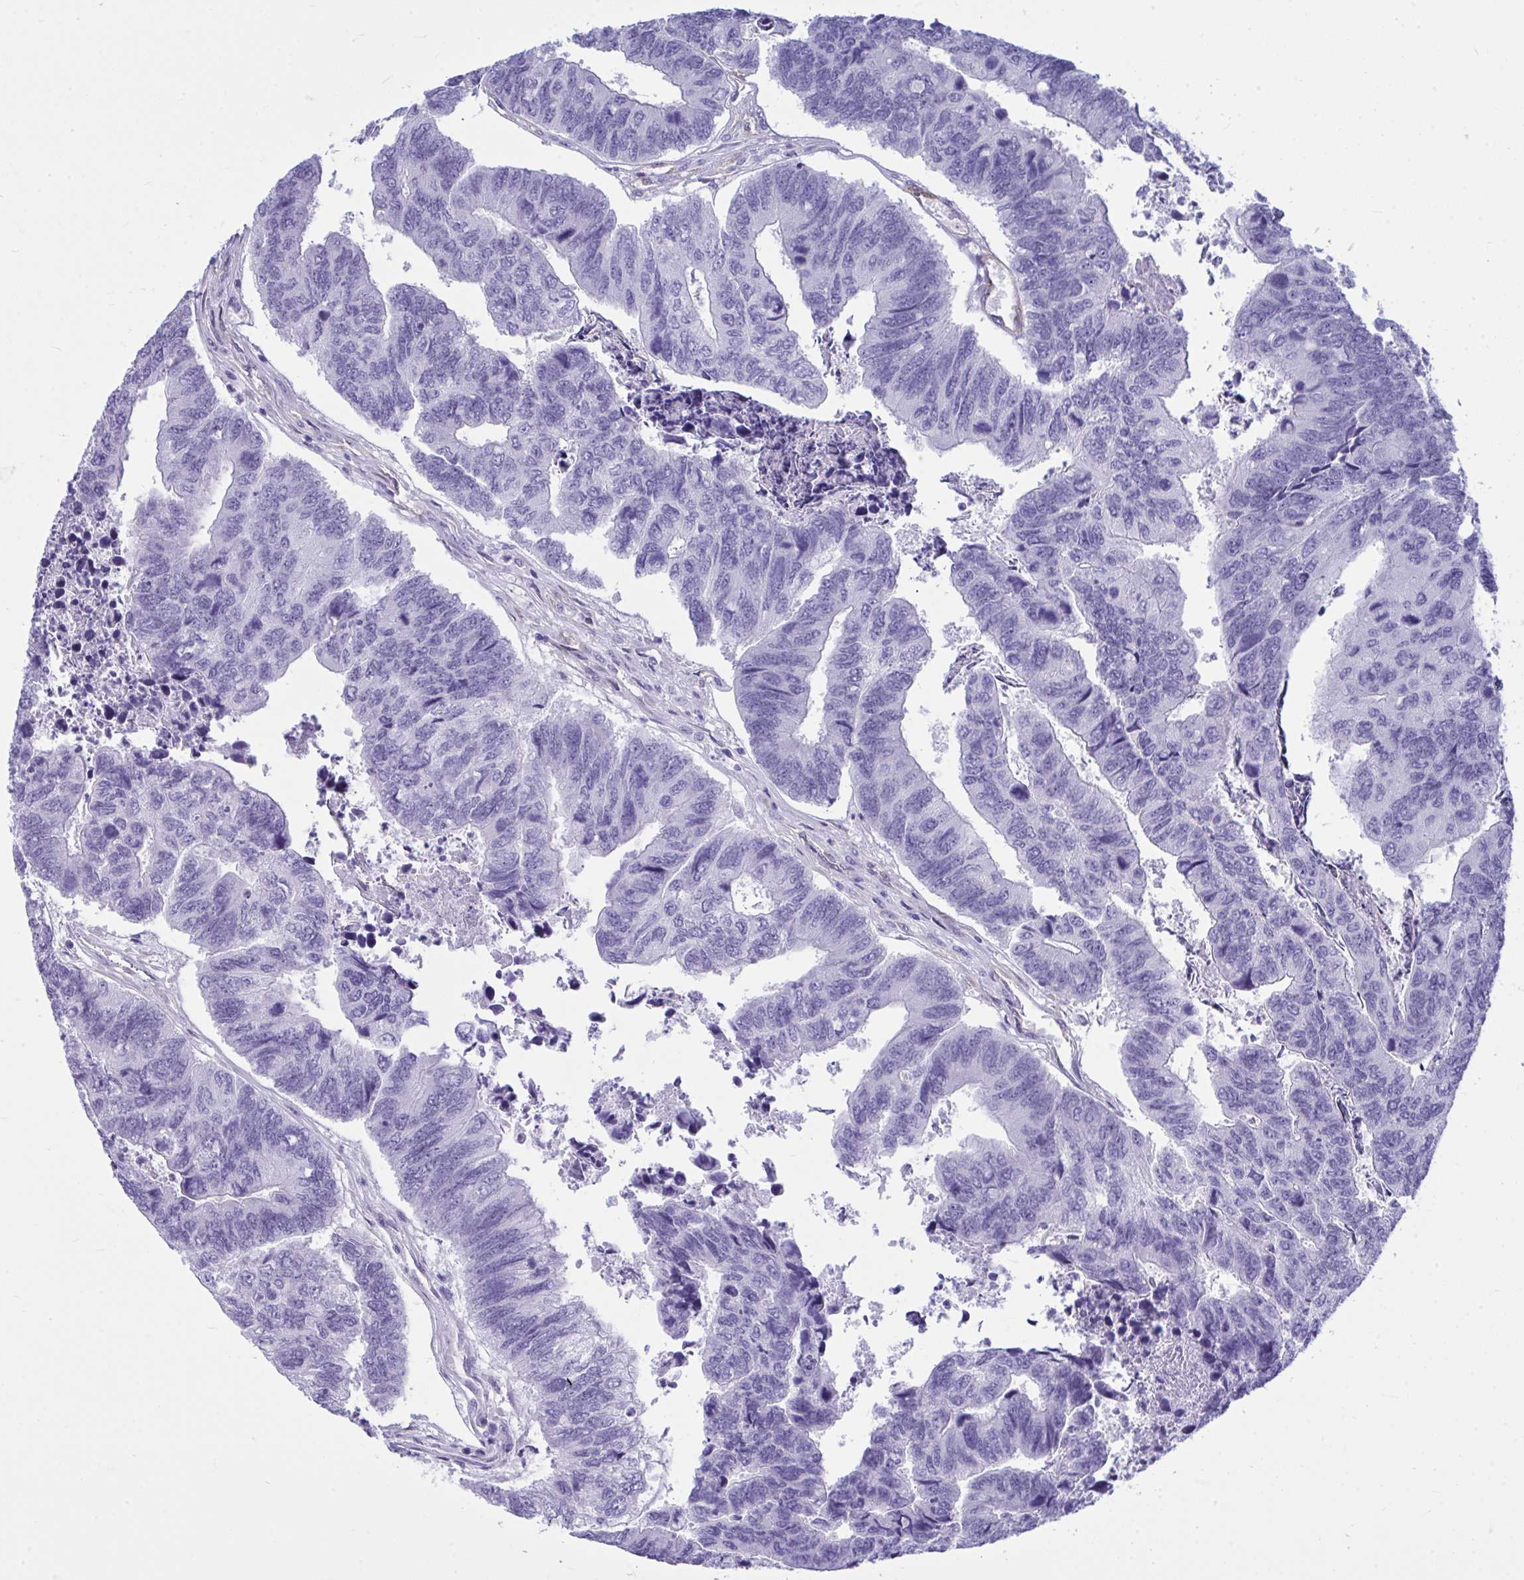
{"staining": {"intensity": "negative", "quantity": "none", "location": "none"}, "tissue": "colorectal cancer", "cell_type": "Tumor cells", "image_type": "cancer", "snomed": [{"axis": "morphology", "description": "Adenocarcinoma, NOS"}, {"axis": "topography", "description": "Colon"}], "caption": "Human colorectal cancer stained for a protein using immunohistochemistry (IHC) demonstrates no staining in tumor cells.", "gene": "LIMS2", "patient": {"sex": "female", "age": 67}}